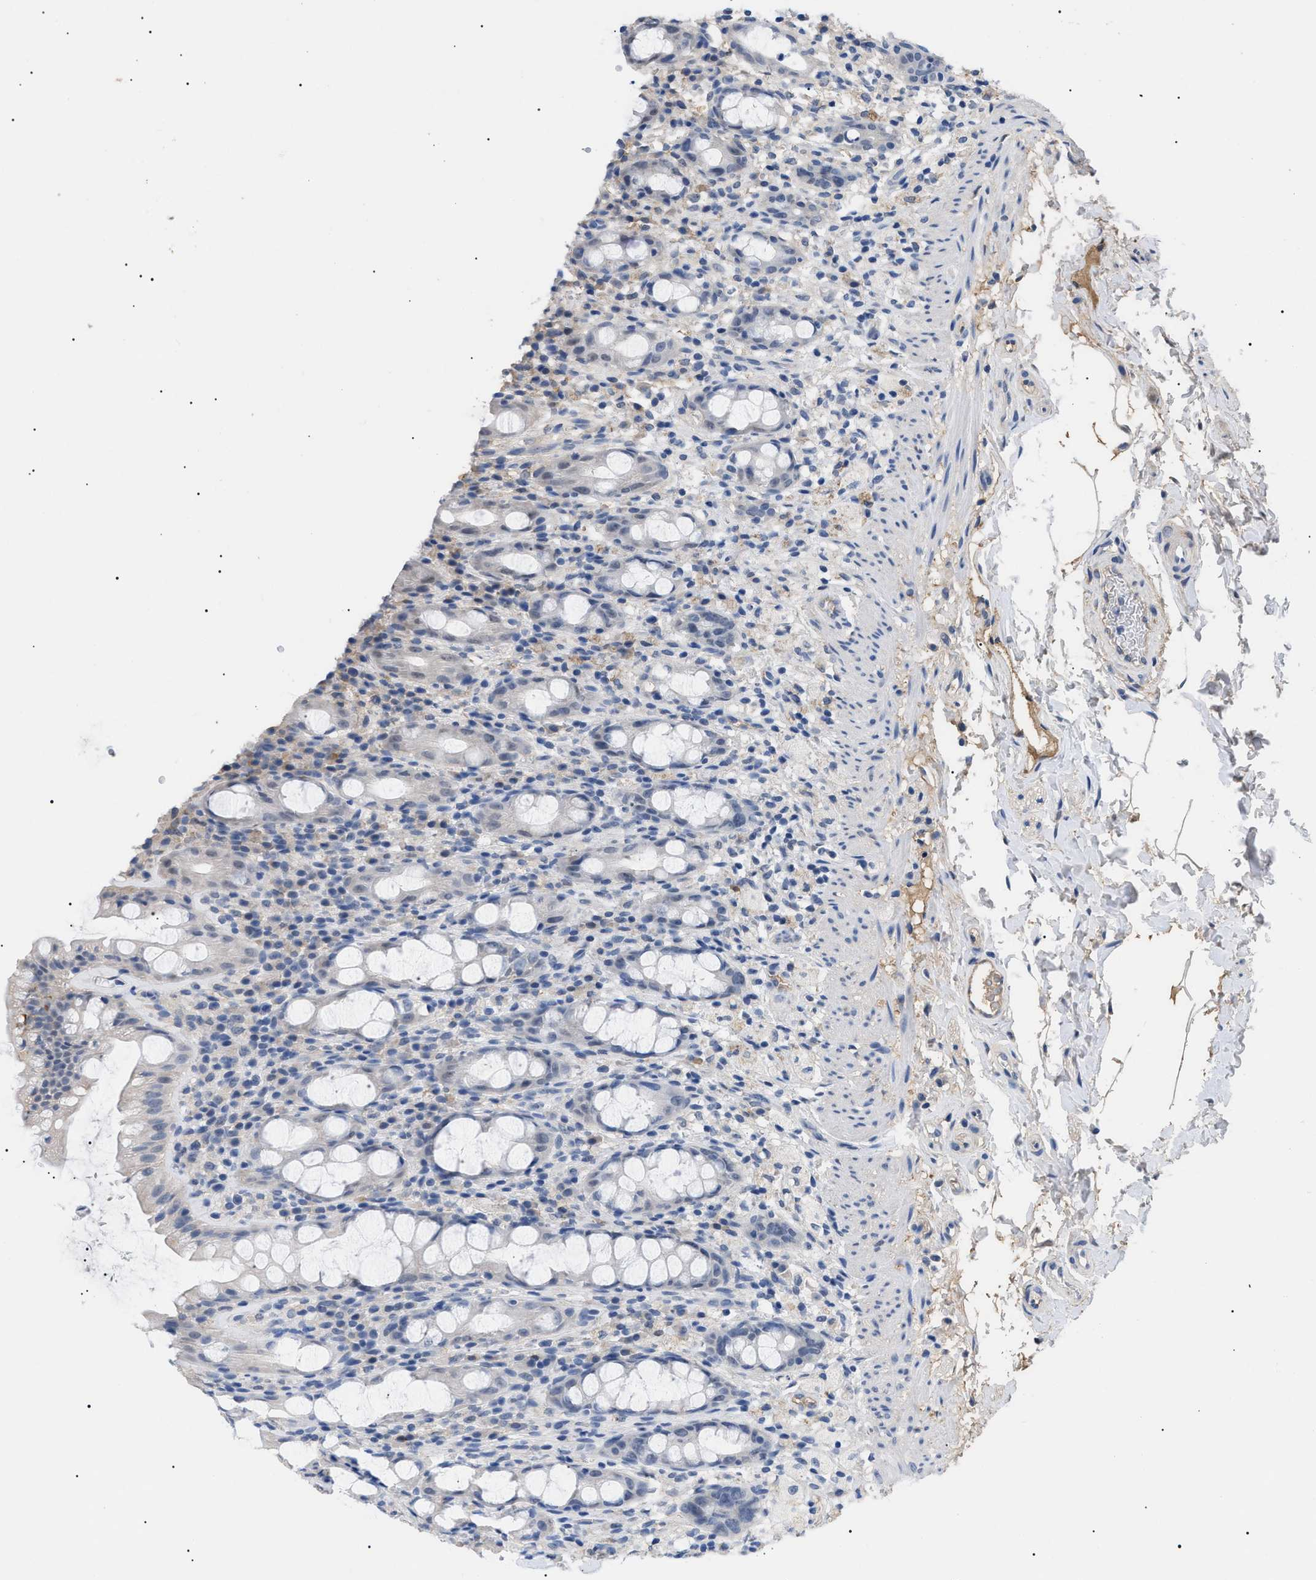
{"staining": {"intensity": "negative", "quantity": "none", "location": "none"}, "tissue": "rectum", "cell_type": "Glandular cells", "image_type": "normal", "snomed": [{"axis": "morphology", "description": "Normal tissue, NOS"}, {"axis": "topography", "description": "Rectum"}], "caption": "Micrograph shows no protein expression in glandular cells of unremarkable rectum.", "gene": "PRRT2", "patient": {"sex": "male", "age": 44}}